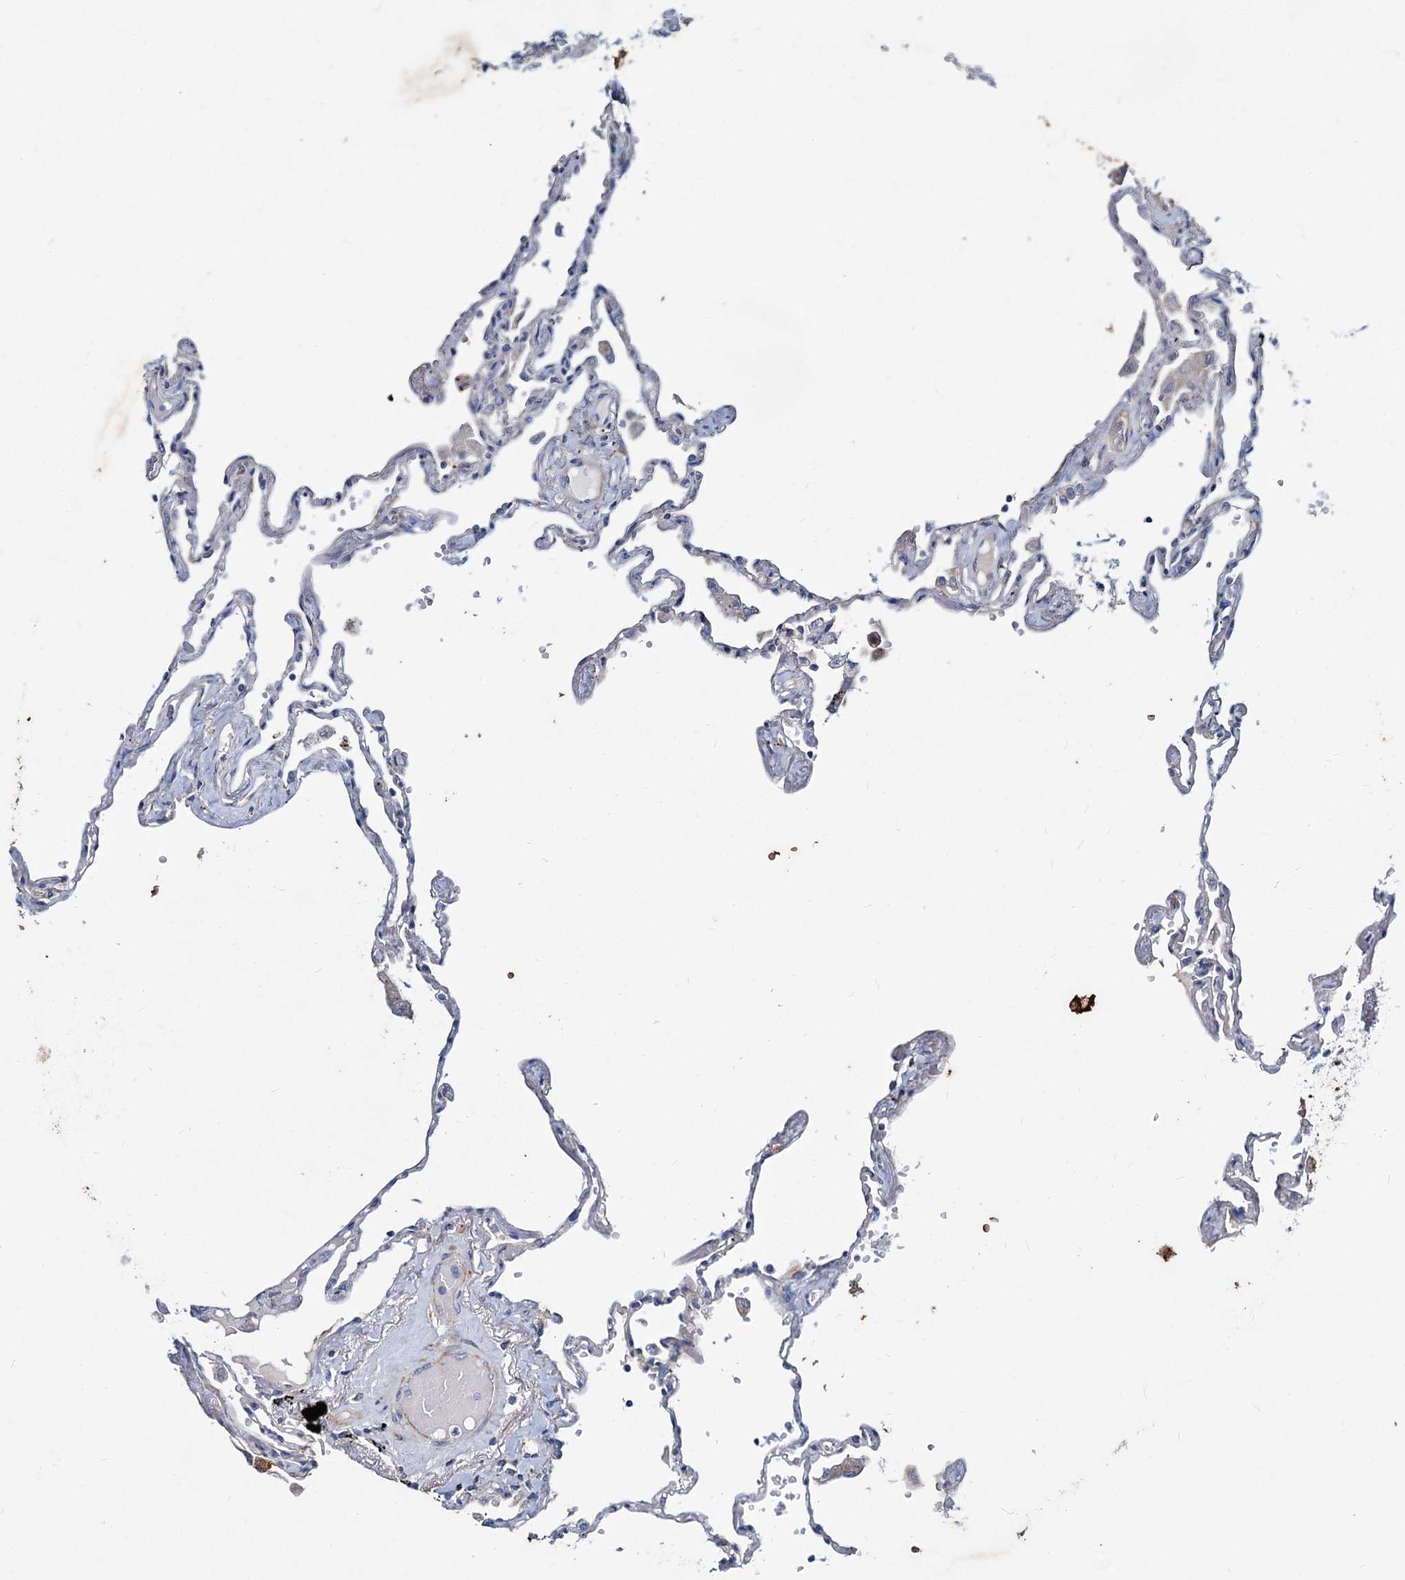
{"staining": {"intensity": "negative", "quantity": "none", "location": "none"}, "tissue": "lung", "cell_type": "Alveolar cells", "image_type": "normal", "snomed": [{"axis": "morphology", "description": "Normal tissue, NOS"}, {"axis": "topography", "description": "Lung"}], "caption": "IHC micrograph of normal human lung stained for a protein (brown), which exhibits no expression in alveolar cells.", "gene": "AGBL4", "patient": {"sex": "female", "age": 67}}